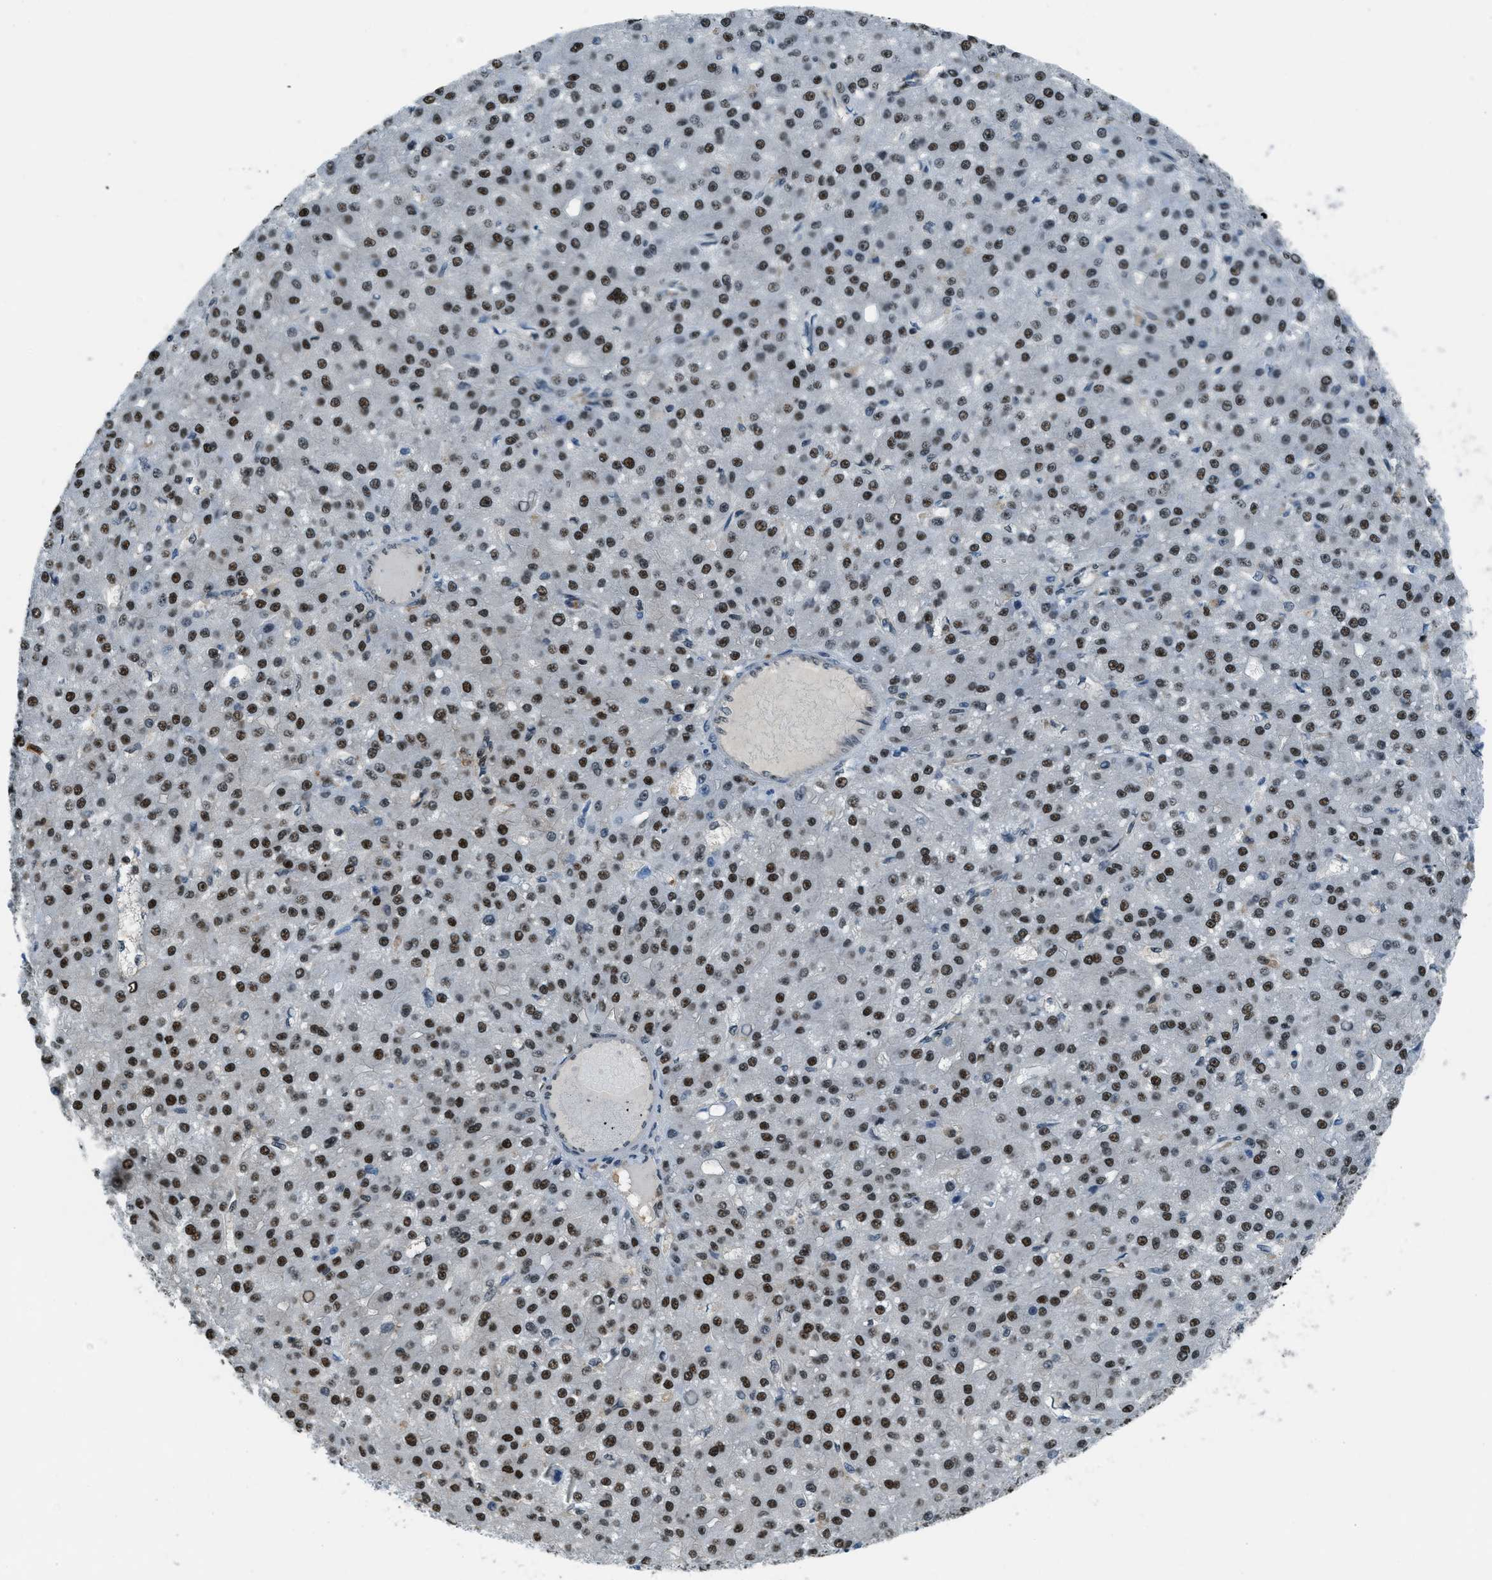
{"staining": {"intensity": "strong", "quantity": ">75%", "location": "nuclear"}, "tissue": "liver cancer", "cell_type": "Tumor cells", "image_type": "cancer", "snomed": [{"axis": "morphology", "description": "Carcinoma, Hepatocellular, NOS"}, {"axis": "topography", "description": "Liver"}], "caption": "An immunohistochemistry micrograph of neoplastic tissue is shown. Protein staining in brown labels strong nuclear positivity in hepatocellular carcinoma (liver) within tumor cells.", "gene": "OGFR", "patient": {"sex": "male", "age": 67}}